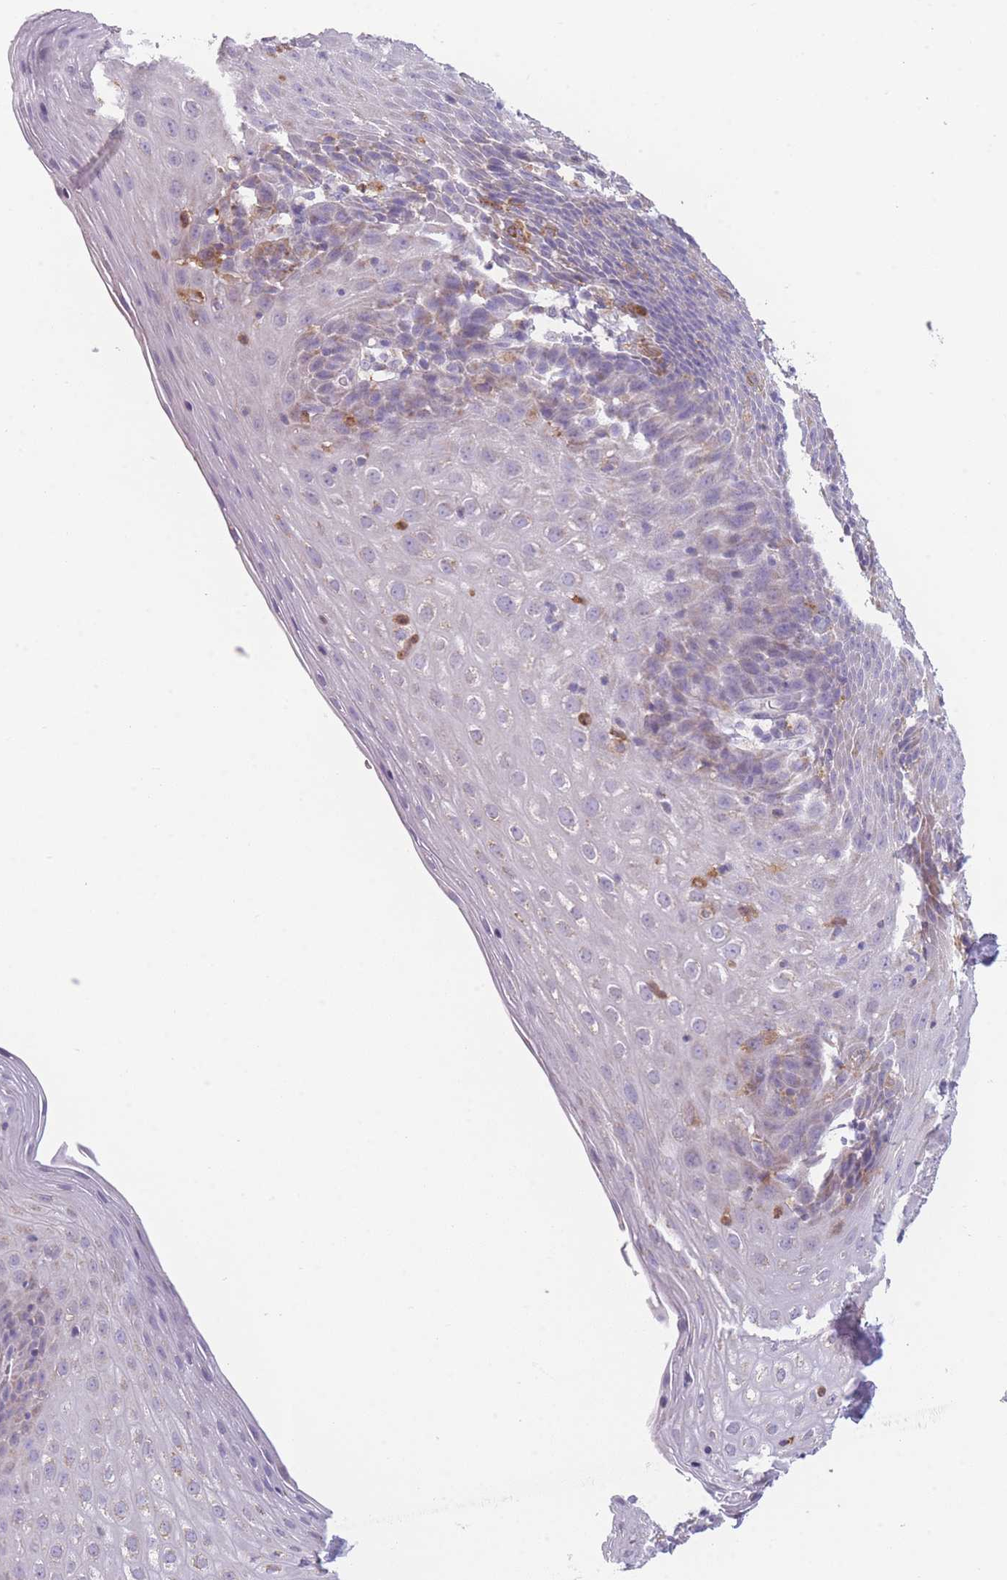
{"staining": {"intensity": "moderate", "quantity": "25%-75%", "location": "cytoplasmic/membranous"}, "tissue": "esophagus", "cell_type": "Squamous epithelial cells", "image_type": "normal", "snomed": [{"axis": "morphology", "description": "Normal tissue, NOS"}, {"axis": "topography", "description": "Esophagus"}], "caption": "Brown immunohistochemical staining in unremarkable esophagus reveals moderate cytoplasmic/membranous positivity in approximately 25%-75% of squamous epithelial cells.", "gene": "PRAM1", "patient": {"sex": "female", "age": 61}}